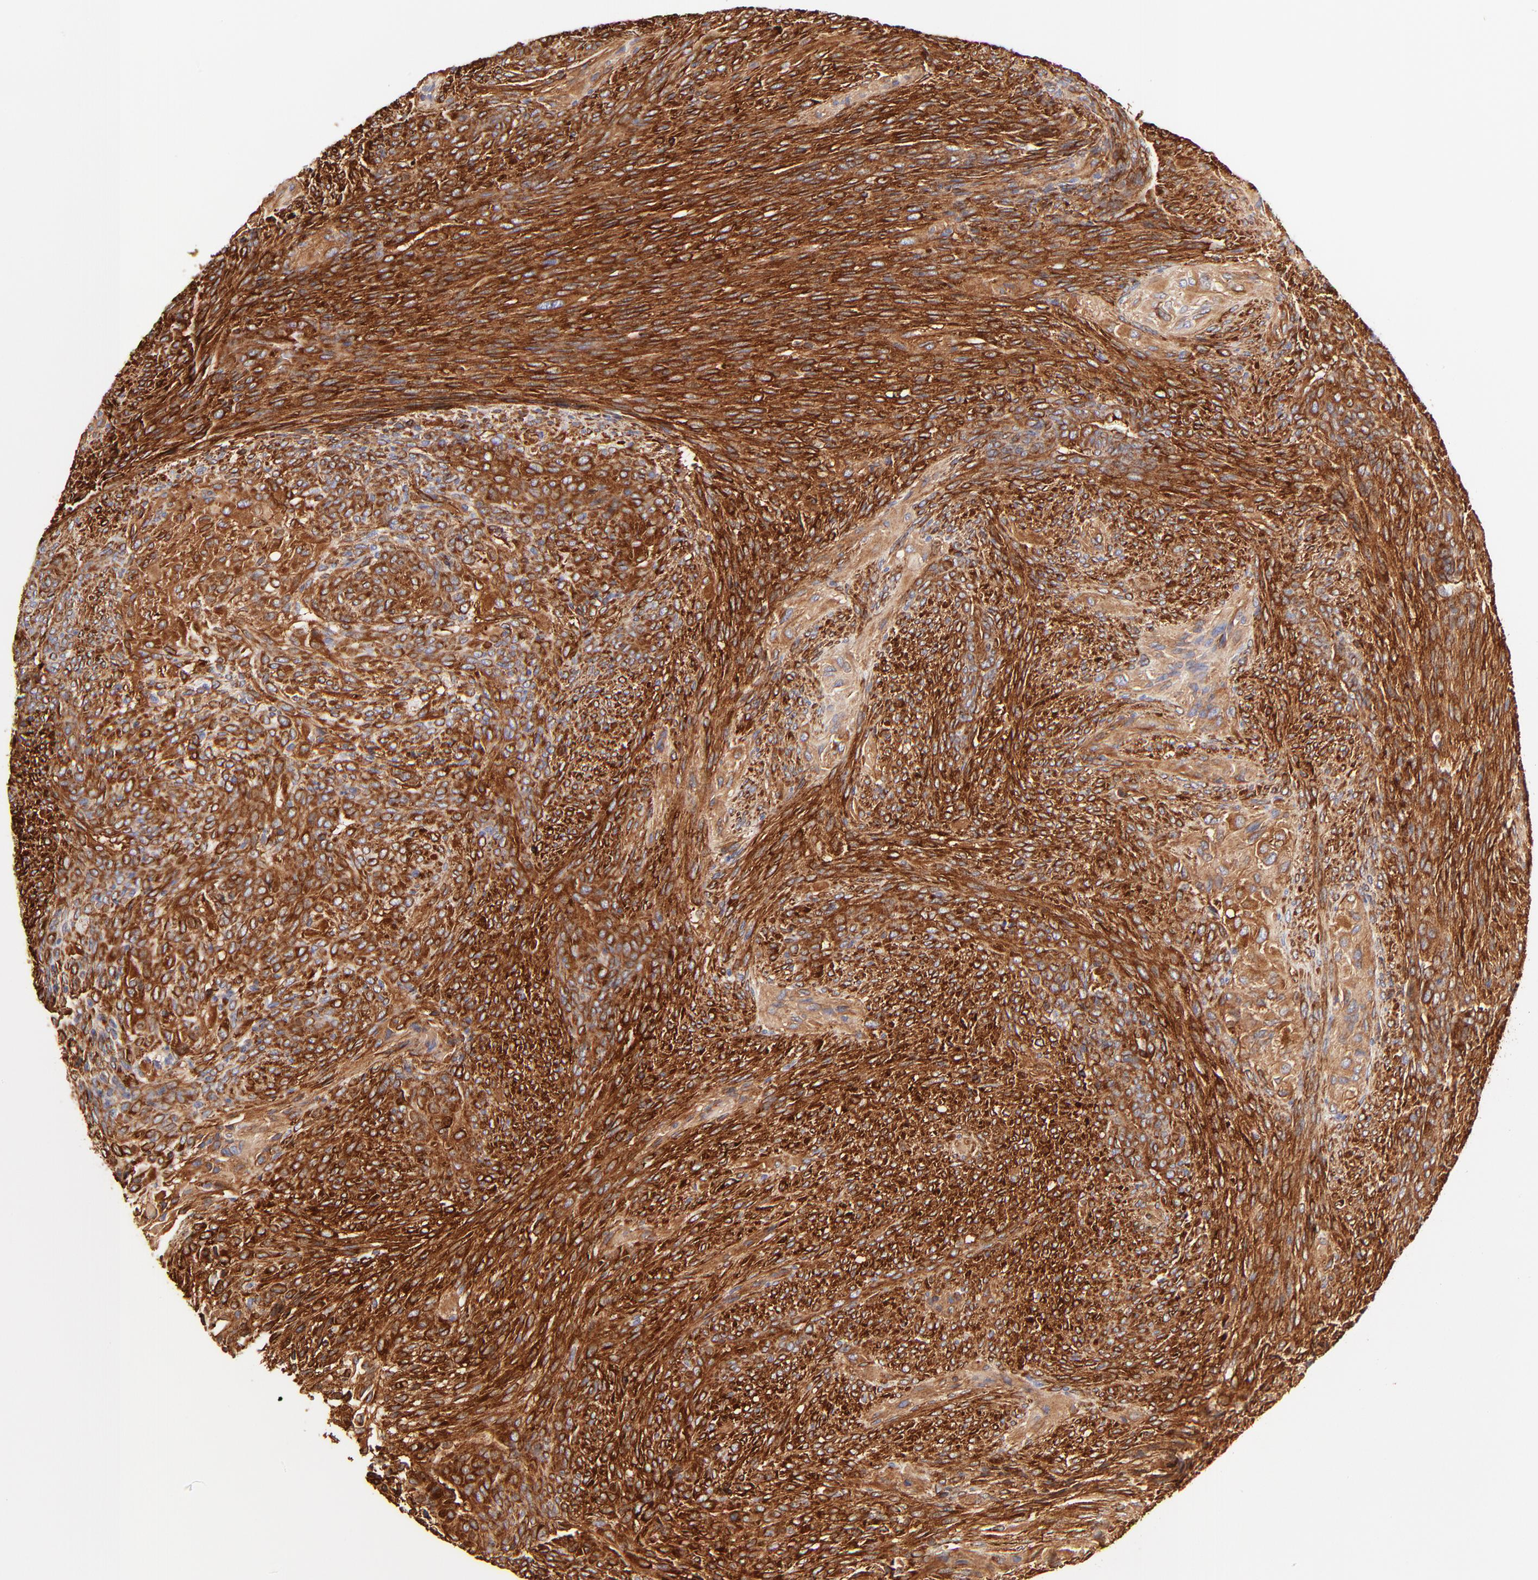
{"staining": {"intensity": "strong", "quantity": ">75%", "location": "cytoplasmic/membranous"}, "tissue": "glioma", "cell_type": "Tumor cells", "image_type": "cancer", "snomed": [{"axis": "morphology", "description": "Glioma, malignant, High grade"}, {"axis": "topography", "description": "Cerebral cortex"}], "caption": "Tumor cells show high levels of strong cytoplasmic/membranous expression in about >75% of cells in malignant glioma (high-grade).", "gene": "FLNA", "patient": {"sex": "female", "age": 55}}